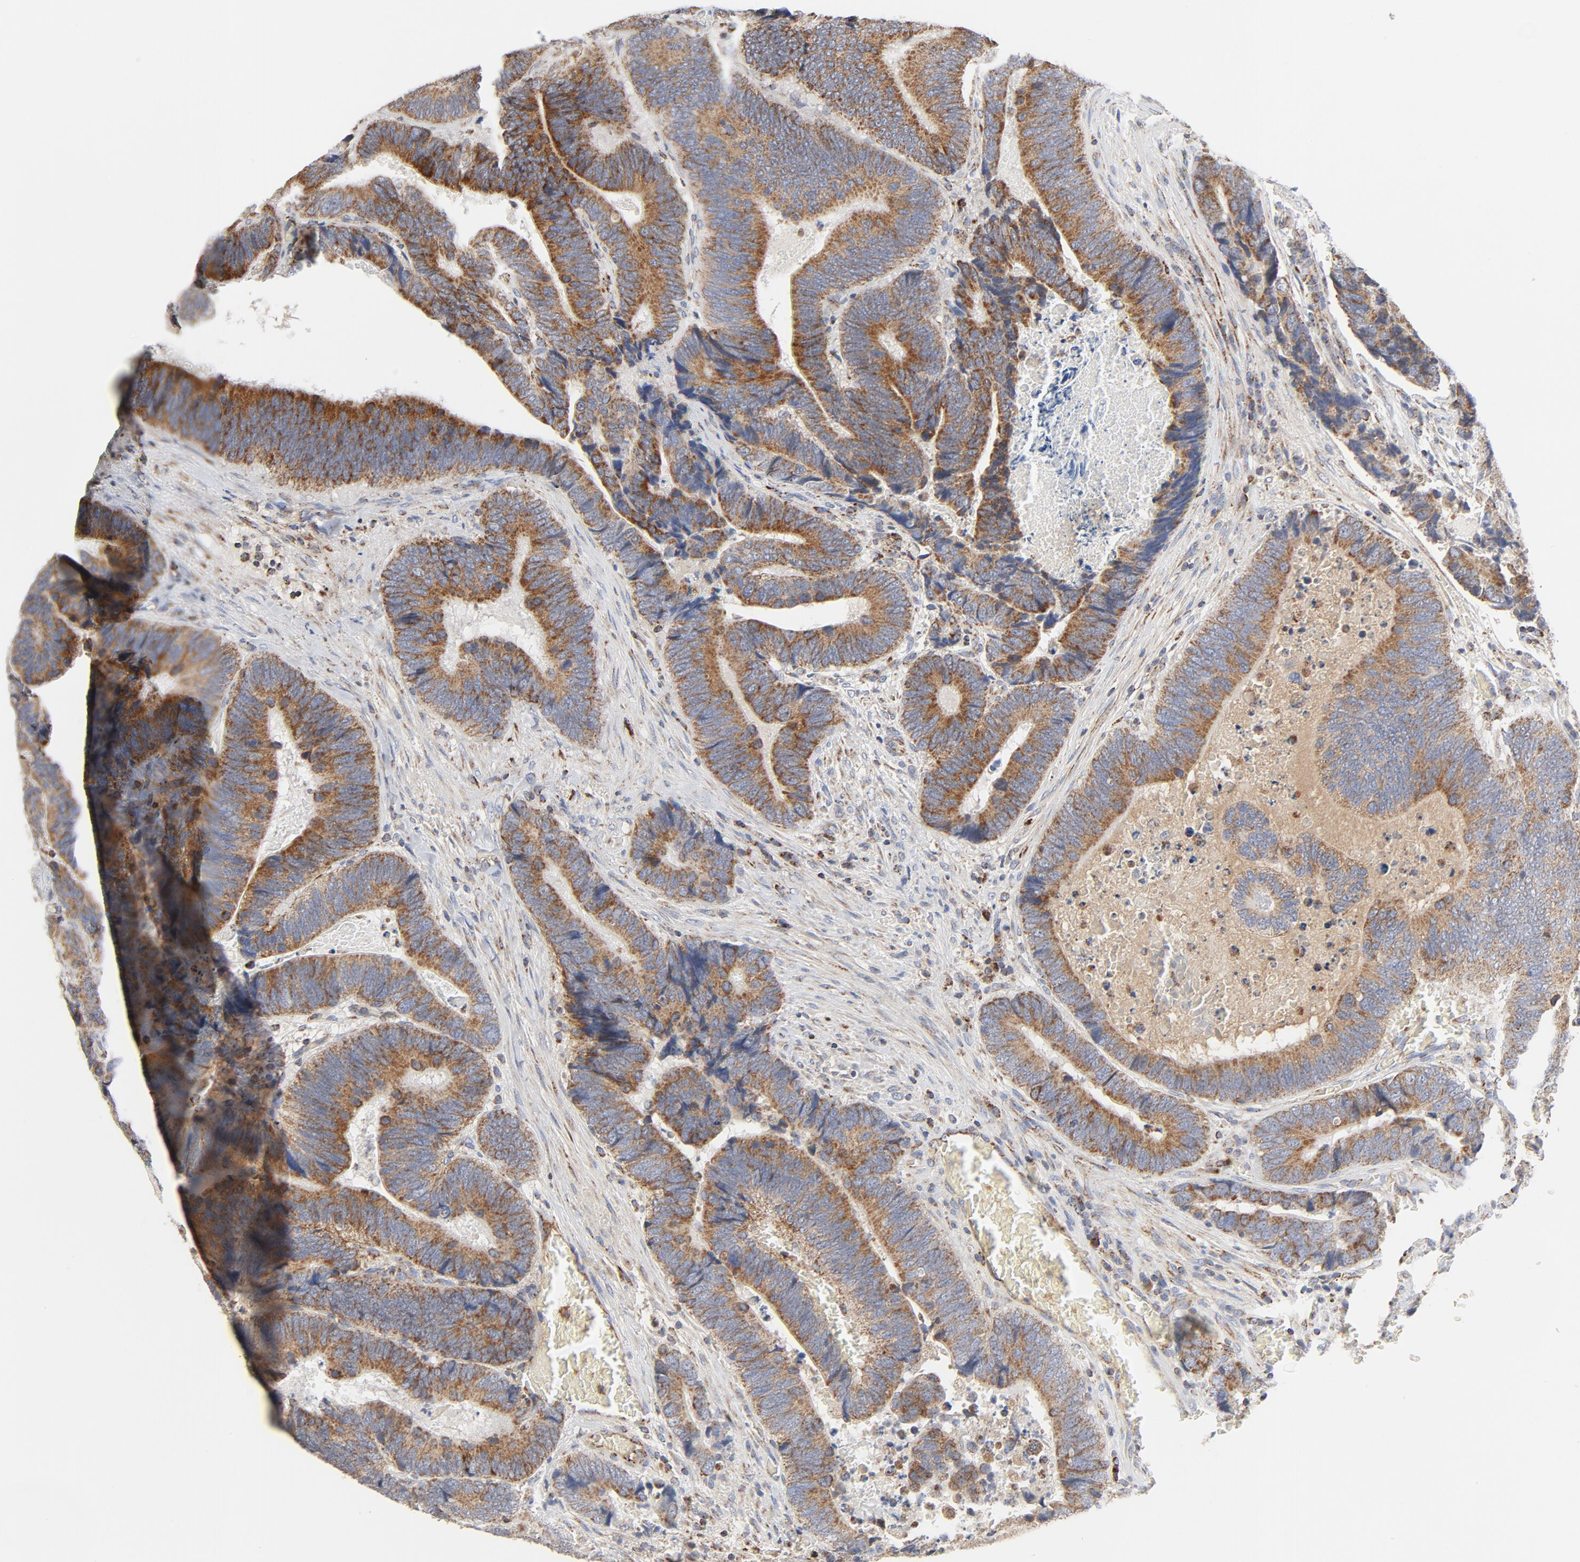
{"staining": {"intensity": "moderate", "quantity": ">75%", "location": "cytoplasmic/membranous"}, "tissue": "colorectal cancer", "cell_type": "Tumor cells", "image_type": "cancer", "snomed": [{"axis": "morphology", "description": "Adenocarcinoma, NOS"}, {"axis": "topography", "description": "Colon"}], "caption": "Immunohistochemistry histopathology image of neoplastic tissue: colorectal adenocarcinoma stained using immunohistochemistry (IHC) exhibits medium levels of moderate protein expression localized specifically in the cytoplasmic/membranous of tumor cells, appearing as a cytoplasmic/membranous brown color.", "gene": "PCNX4", "patient": {"sex": "male", "age": 72}}